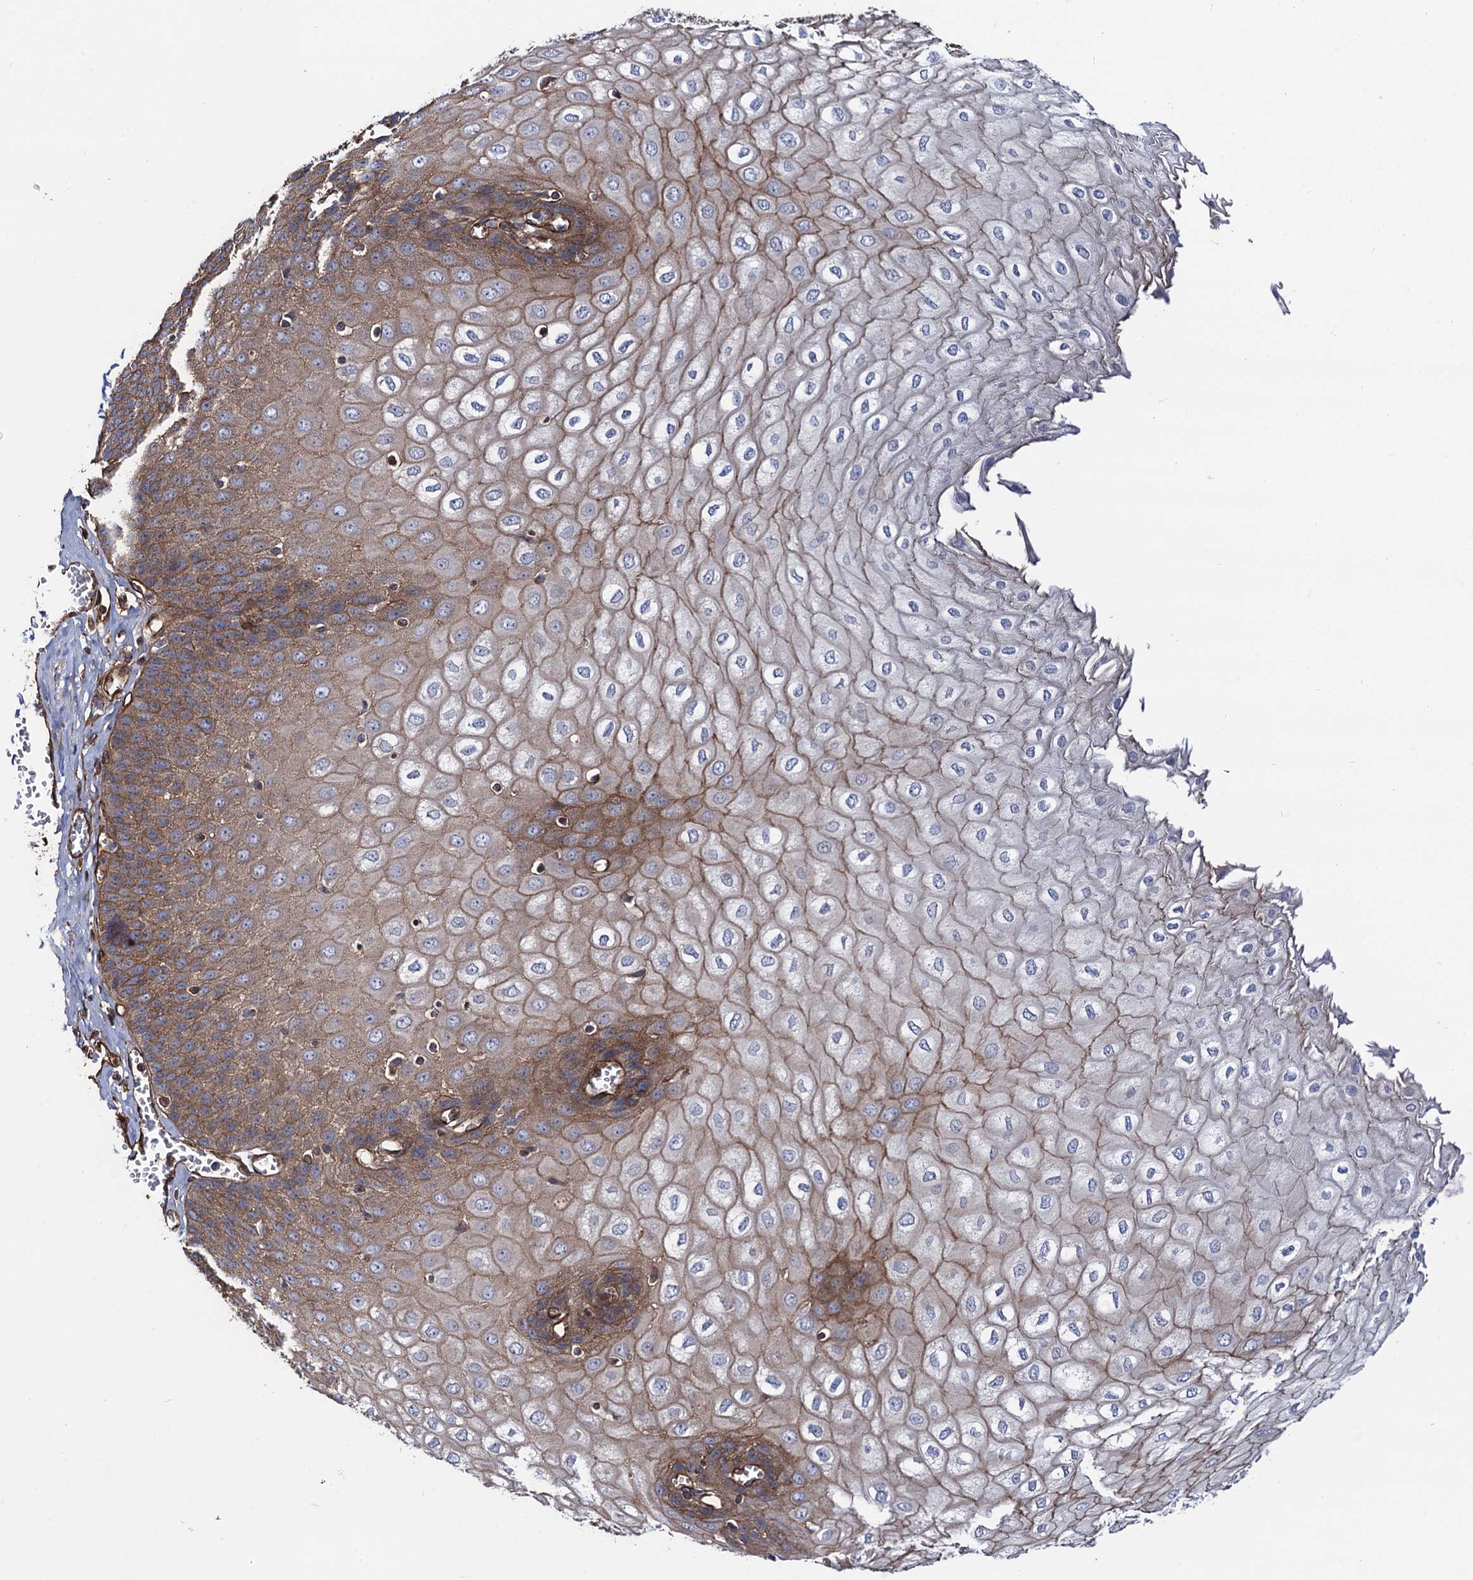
{"staining": {"intensity": "moderate", "quantity": ">75%", "location": "cytoplasmic/membranous"}, "tissue": "esophagus", "cell_type": "Squamous epithelial cells", "image_type": "normal", "snomed": [{"axis": "morphology", "description": "Normal tissue, NOS"}, {"axis": "topography", "description": "Esophagus"}], "caption": "IHC staining of benign esophagus, which displays medium levels of moderate cytoplasmic/membranous staining in approximately >75% of squamous epithelial cells indicating moderate cytoplasmic/membranous protein expression. The staining was performed using DAB (brown) for protein detection and nuclei were counterstained in hematoxylin (blue).", "gene": "CIP2A", "patient": {"sex": "male", "age": 60}}